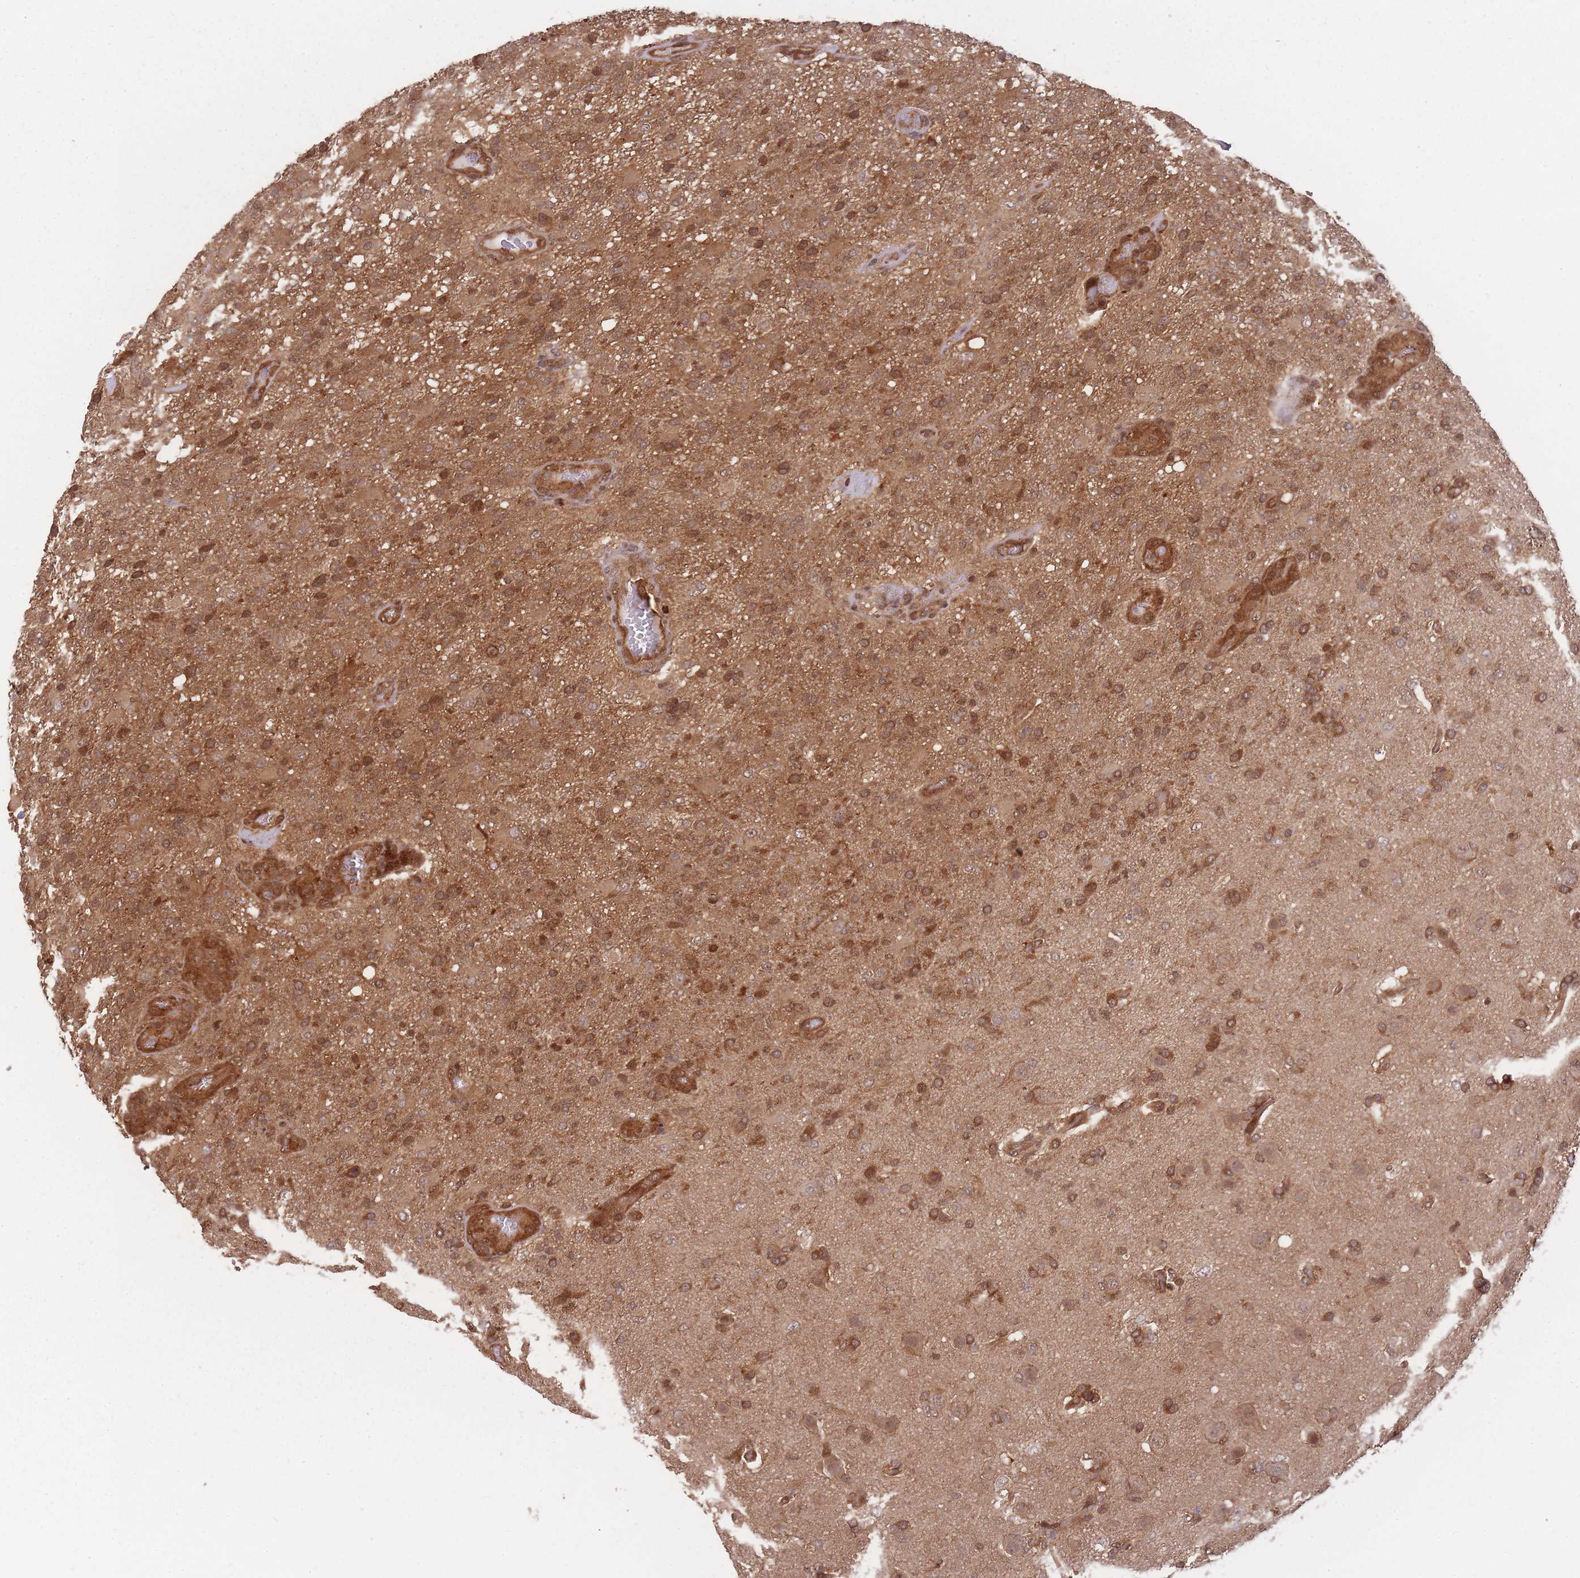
{"staining": {"intensity": "moderate", "quantity": ">75%", "location": "cytoplasmic/membranous"}, "tissue": "glioma", "cell_type": "Tumor cells", "image_type": "cancer", "snomed": [{"axis": "morphology", "description": "Glioma, malignant, High grade"}, {"axis": "topography", "description": "Brain"}], "caption": "This image displays malignant glioma (high-grade) stained with immunohistochemistry to label a protein in brown. The cytoplasmic/membranous of tumor cells show moderate positivity for the protein. Nuclei are counter-stained blue.", "gene": "PPP6R3", "patient": {"sex": "female", "age": 74}}